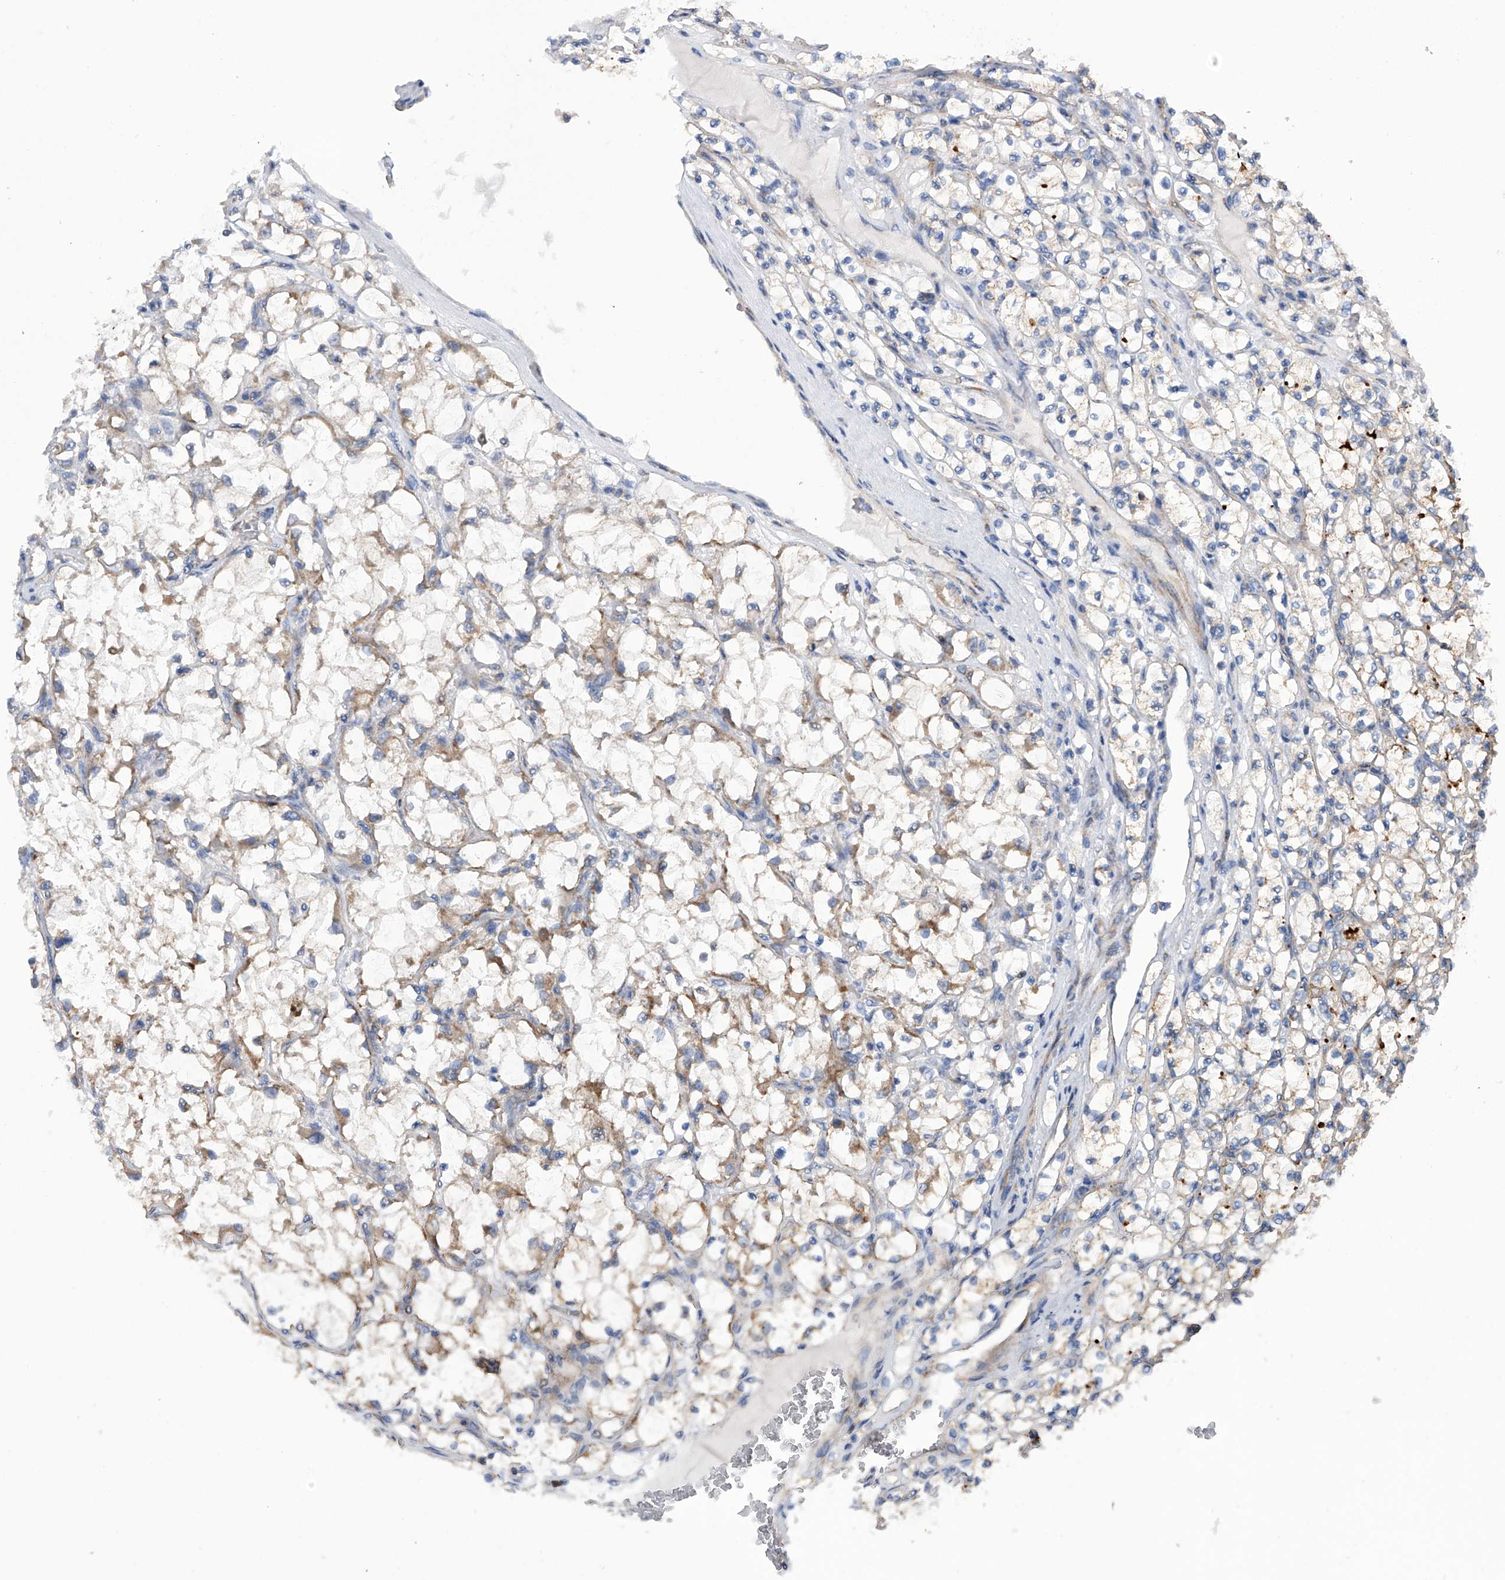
{"staining": {"intensity": "moderate", "quantity": "25%-75%", "location": "cytoplasmic/membranous"}, "tissue": "renal cancer", "cell_type": "Tumor cells", "image_type": "cancer", "snomed": [{"axis": "morphology", "description": "Adenocarcinoma, NOS"}, {"axis": "topography", "description": "Kidney"}], "caption": "IHC micrograph of human renal cancer (adenocarcinoma) stained for a protein (brown), which exhibits medium levels of moderate cytoplasmic/membranous expression in approximately 25%-75% of tumor cells.", "gene": "MLYCD", "patient": {"sex": "female", "age": 69}}